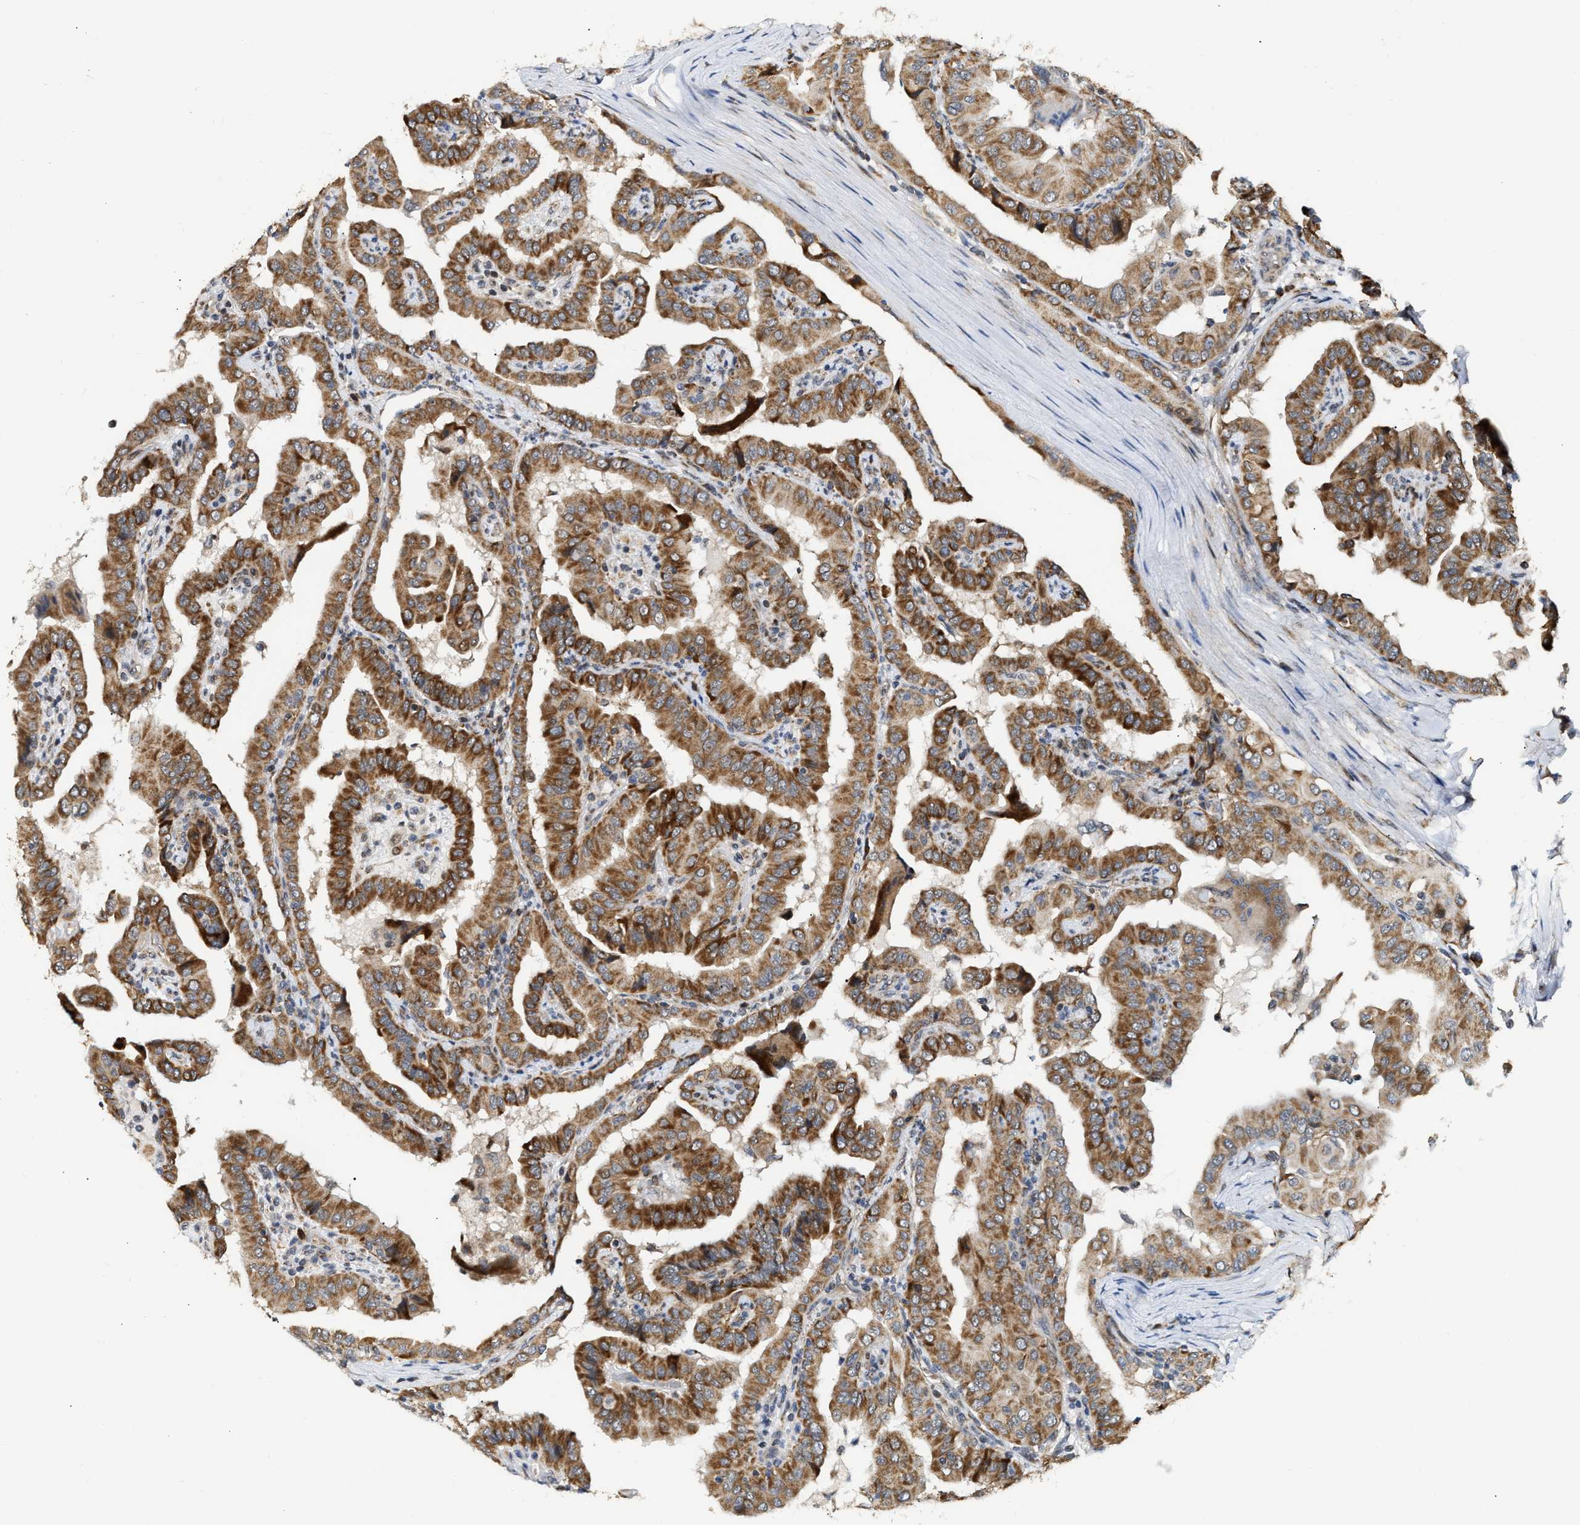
{"staining": {"intensity": "strong", "quantity": ">75%", "location": "cytoplasmic/membranous"}, "tissue": "thyroid cancer", "cell_type": "Tumor cells", "image_type": "cancer", "snomed": [{"axis": "morphology", "description": "Papillary adenocarcinoma, NOS"}, {"axis": "topography", "description": "Thyroid gland"}], "caption": "This histopathology image shows immunohistochemistry staining of human thyroid papillary adenocarcinoma, with high strong cytoplasmic/membranous staining in about >75% of tumor cells.", "gene": "DEPTOR", "patient": {"sex": "male", "age": 33}}